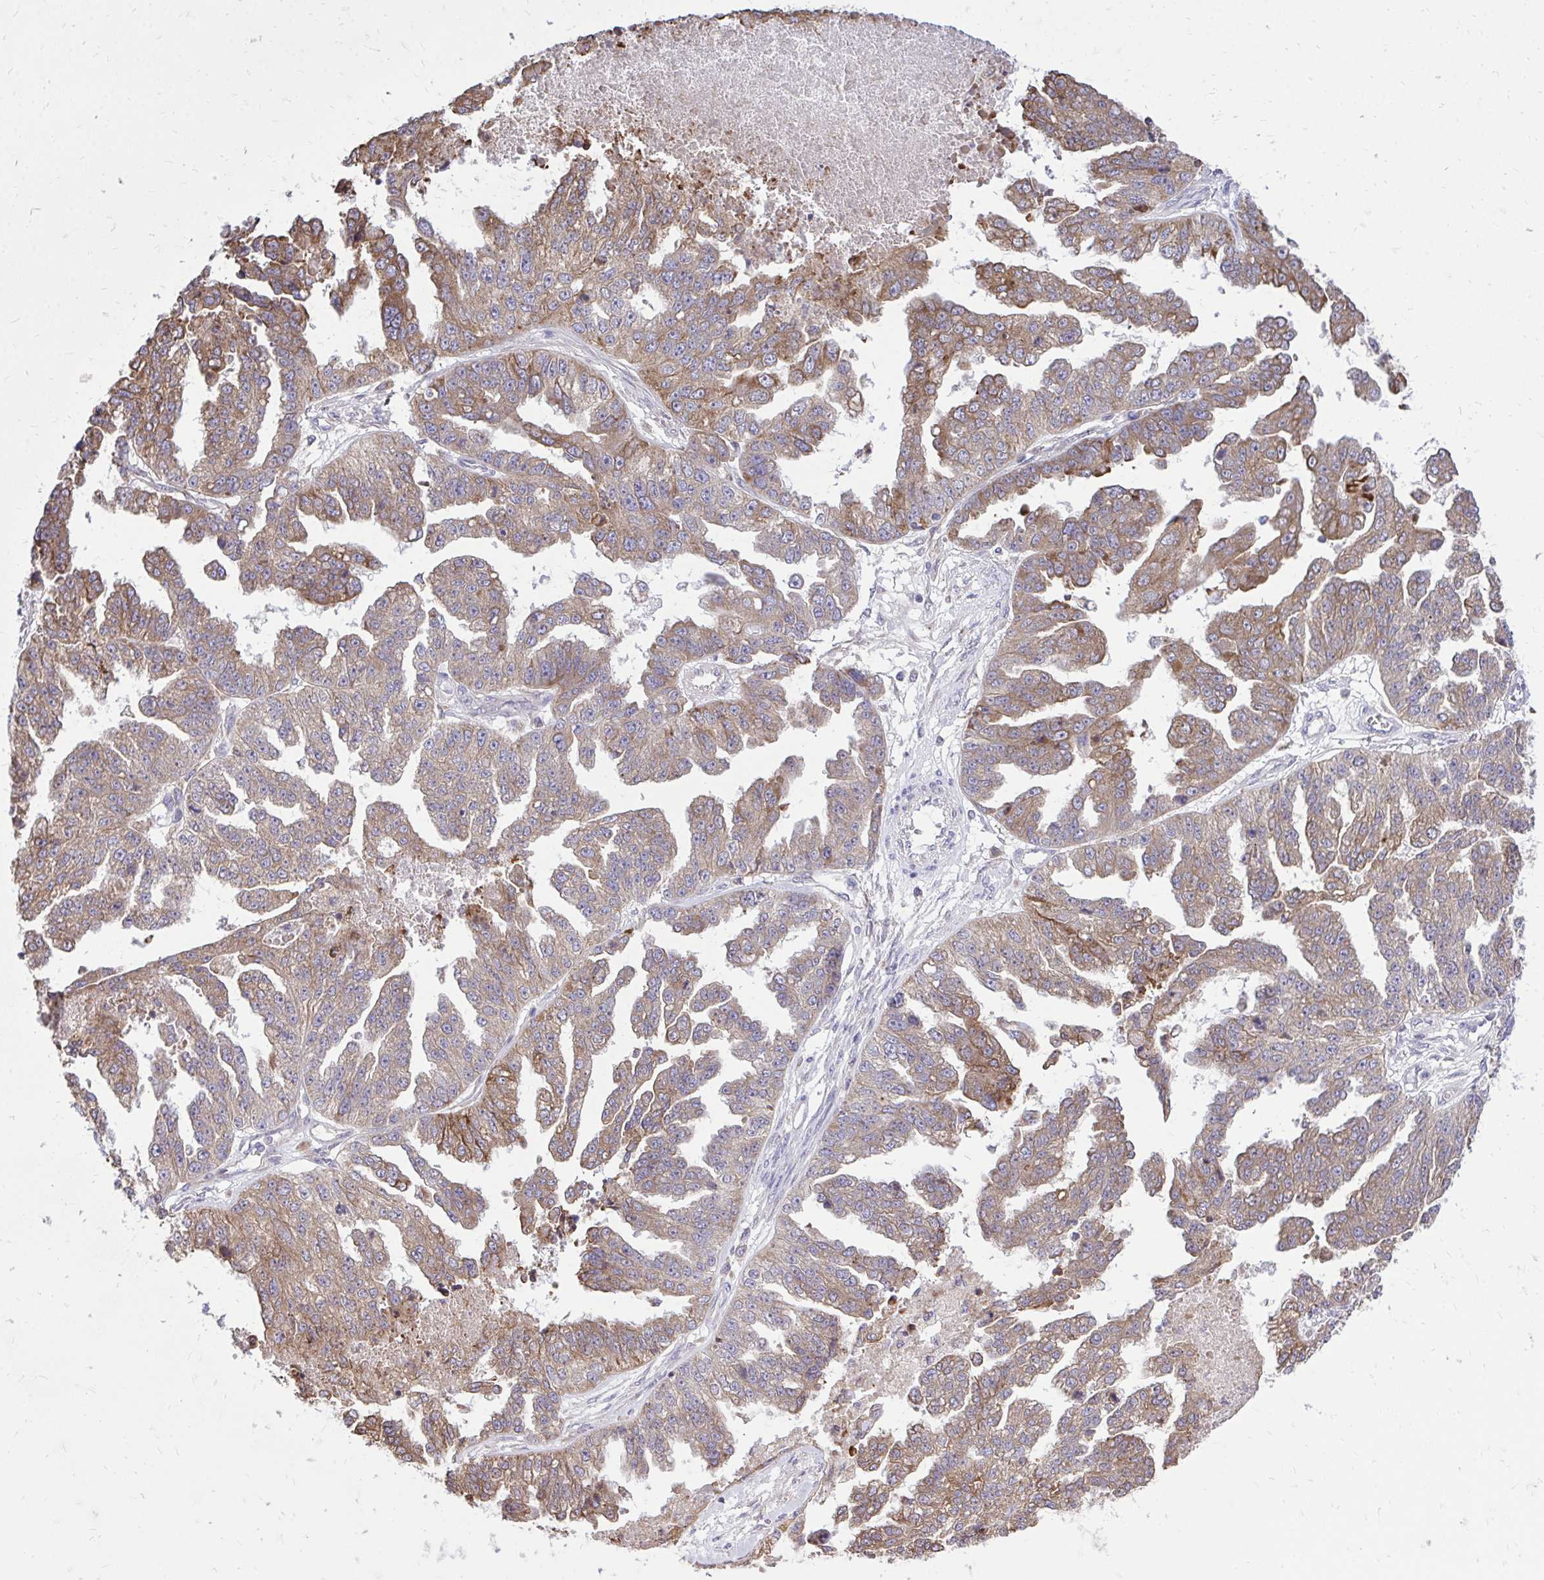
{"staining": {"intensity": "moderate", "quantity": "25%-75%", "location": "cytoplasmic/membranous"}, "tissue": "ovarian cancer", "cell_type": "Tumor cells", "image_type": "cancer", "snomed": [{"axis": "morphology", "description": "Cystadenocarcinoma, serous, NOS"}, {"axis": "topography", "description": "Ovary"}], "caption": "Protein expression analysis of serous cystadenocarcinoma (ovarian) shows moderate cytoplasmic/membranous staining in about 25%-75% of tumor cells.", "gene": "METTL9", "patient": {"sex": "female", "age": 58}}